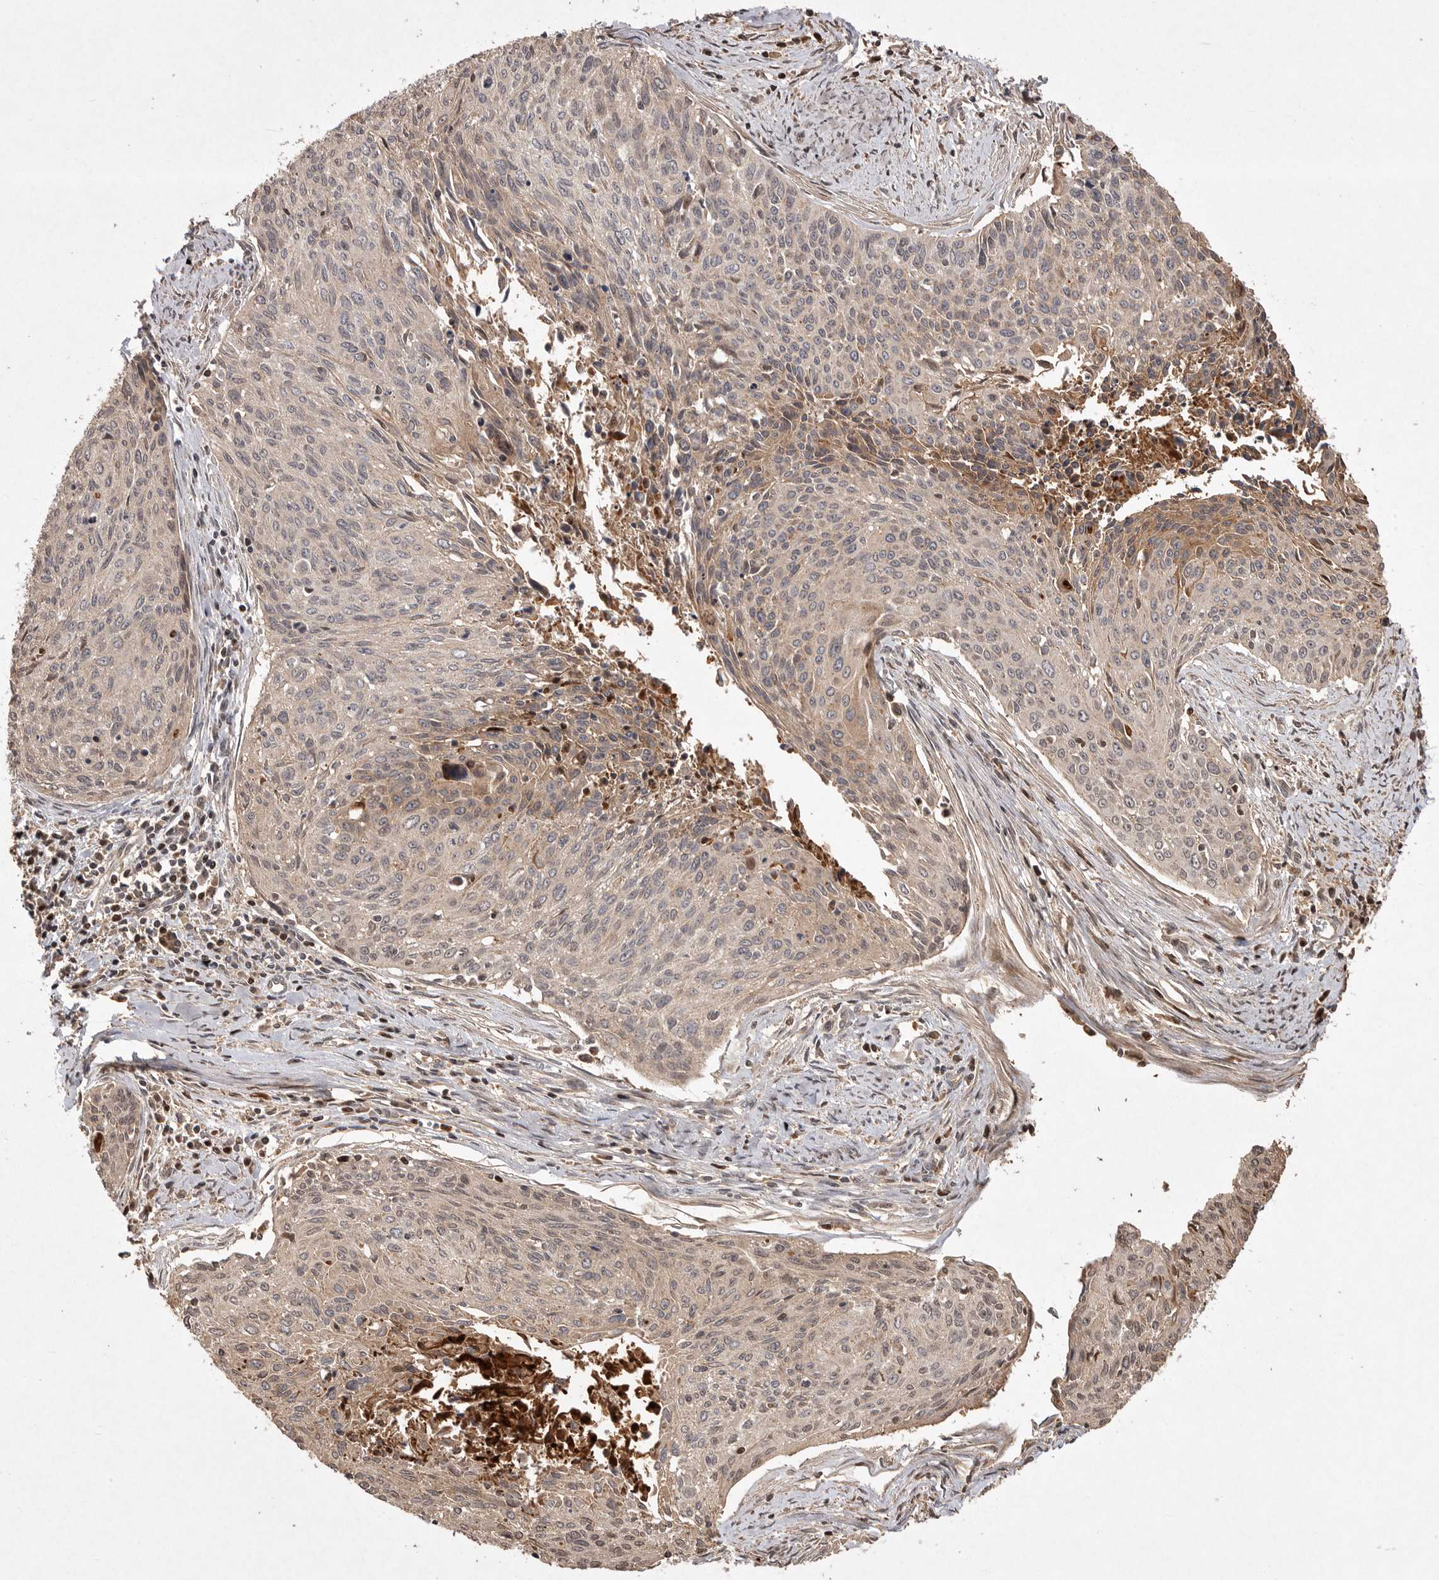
{"staining": {"intensity": "weak", "quantity": "<25%", "location": "cytoplasmic/membranous"}, "tissue": "cervical cancer", "cell_type": "Tumor cells", "image_type": "cancer", "snomed": [{"axis": "morphology", "description": "Squamous cell carcinoma, NOS"}, {"axis": "topography", "description": "Cervix"}], "caption": "The histopathology image exhibits no staining of tumor cells in cervical cancer (squamous cell carcinoma). (Stains: DAB (3,3'-diaminobenzidine) IHC with hematoxylin counter stain, Microscopy: brightfield microscopy at high magnification).", "gene": "VN1R4", "patient": {"sex": "female", "age": 55}}